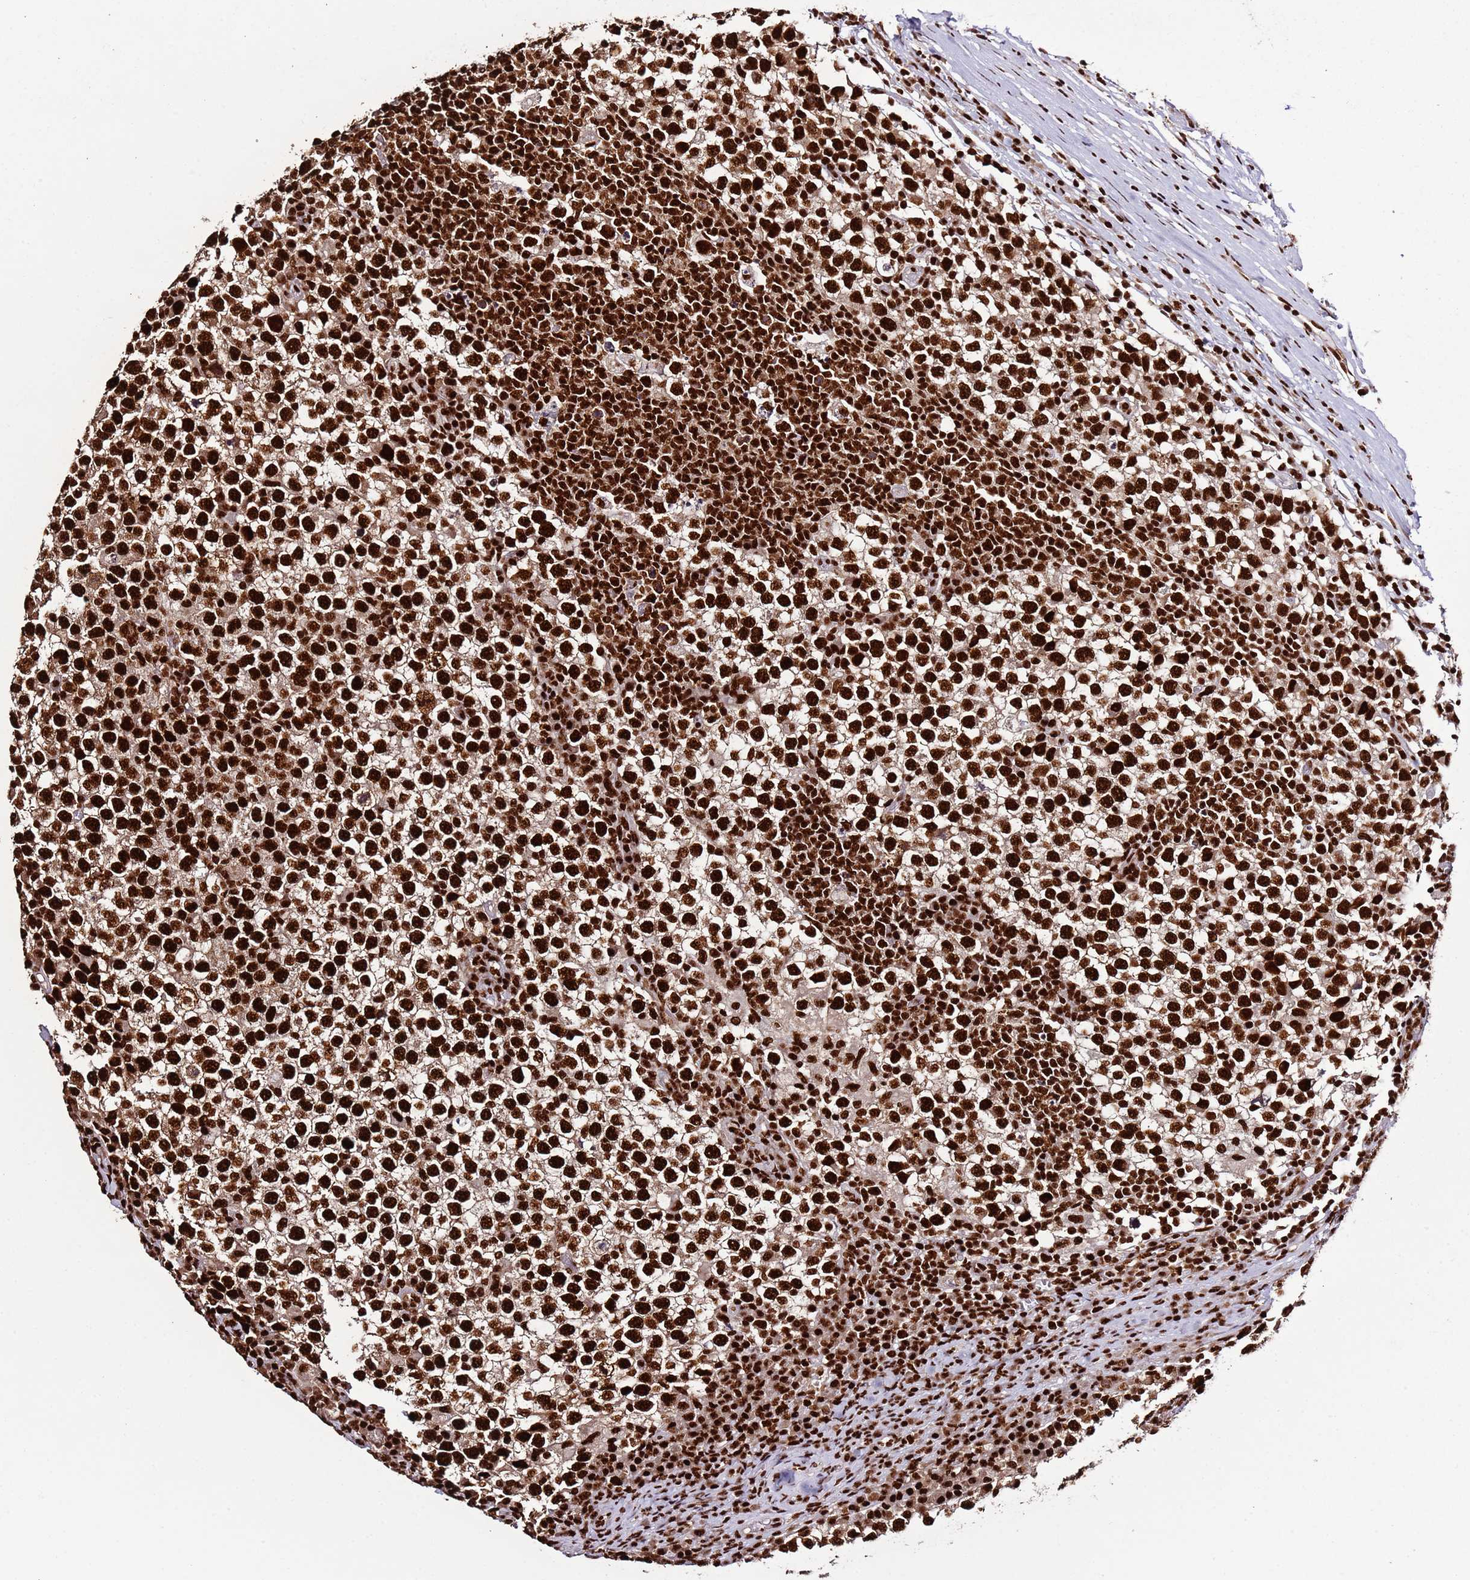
{"staining": {"intensity": "strong", "quantity": ">75%", "location": "nuclear"}, "tissue": "testis cancer", "cell_type": "Tumor cells", "image_type": "cancer", "snomed": [{"axis": "morphology", "description": "Seminoma, NOS"}, {"axis": "topography", "description": "Testis"}], "caption": "Testis cancer was stained to show a protein in brown. There is high levels of strong nuclear expression in approximately >75% of tumor cells.", "gene": "C6orf226", "patient": {"sex": "male", "age": 65}}